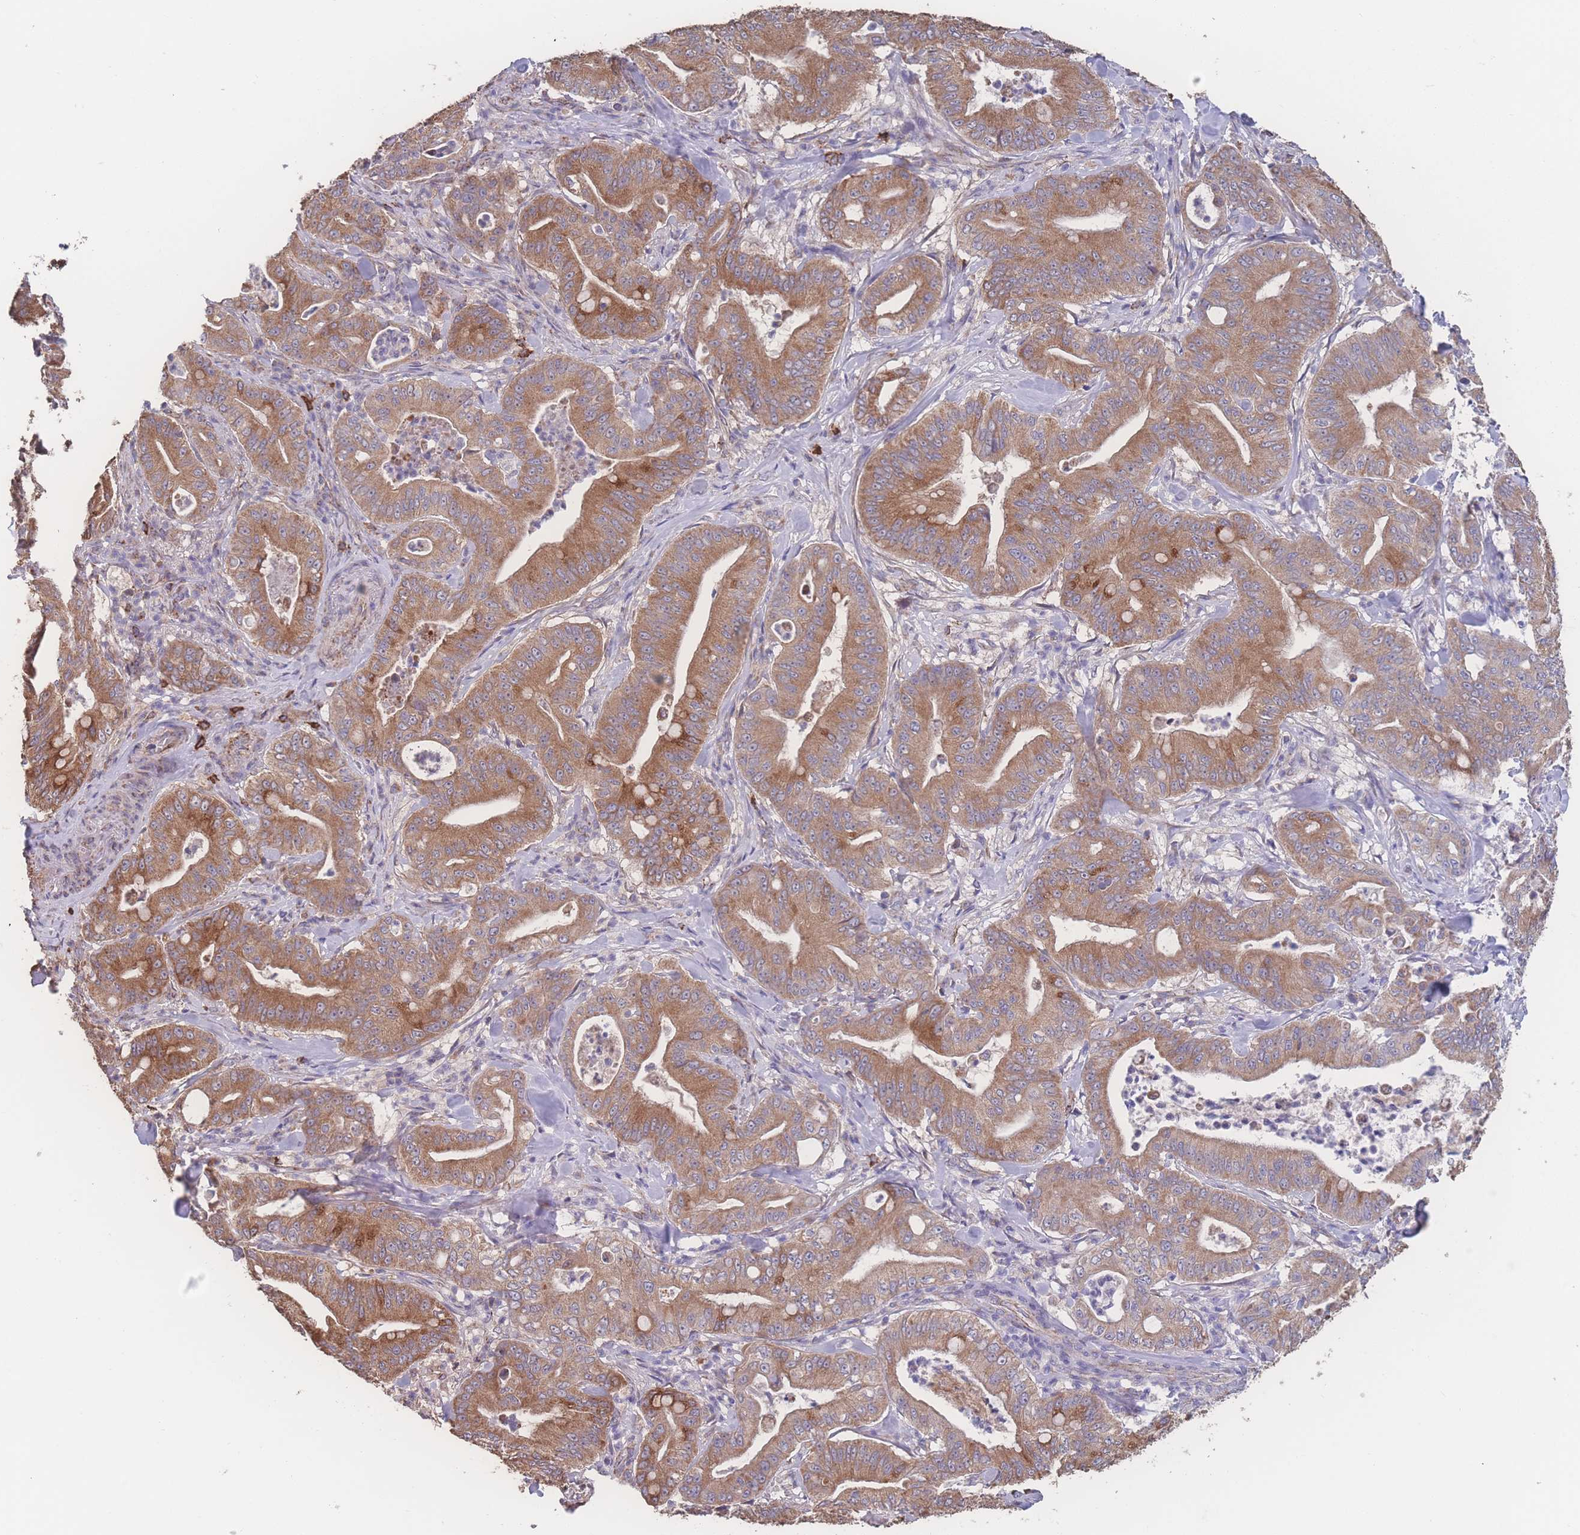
{"staining": {"intensity": "moderate", "quantity": ">75%", "location": "cytoplasmic/membranous"}, "tissue": "pancreatic cancer", "cell_type": "Tumor cells", "image_type": "cancer", "snomed": [{"axis": "morphology", "description": "Adenocarcinoma, NOS"}, {"axis": "topography", "description": "Pancreas"}], "caption": "Human pancreatic cancer (adenocarcinoma) stained with a protein marker reveals moderate staining in tumor cells.", "gene": "SGSM3", "patient": {"sex": "male", "age": 71}}